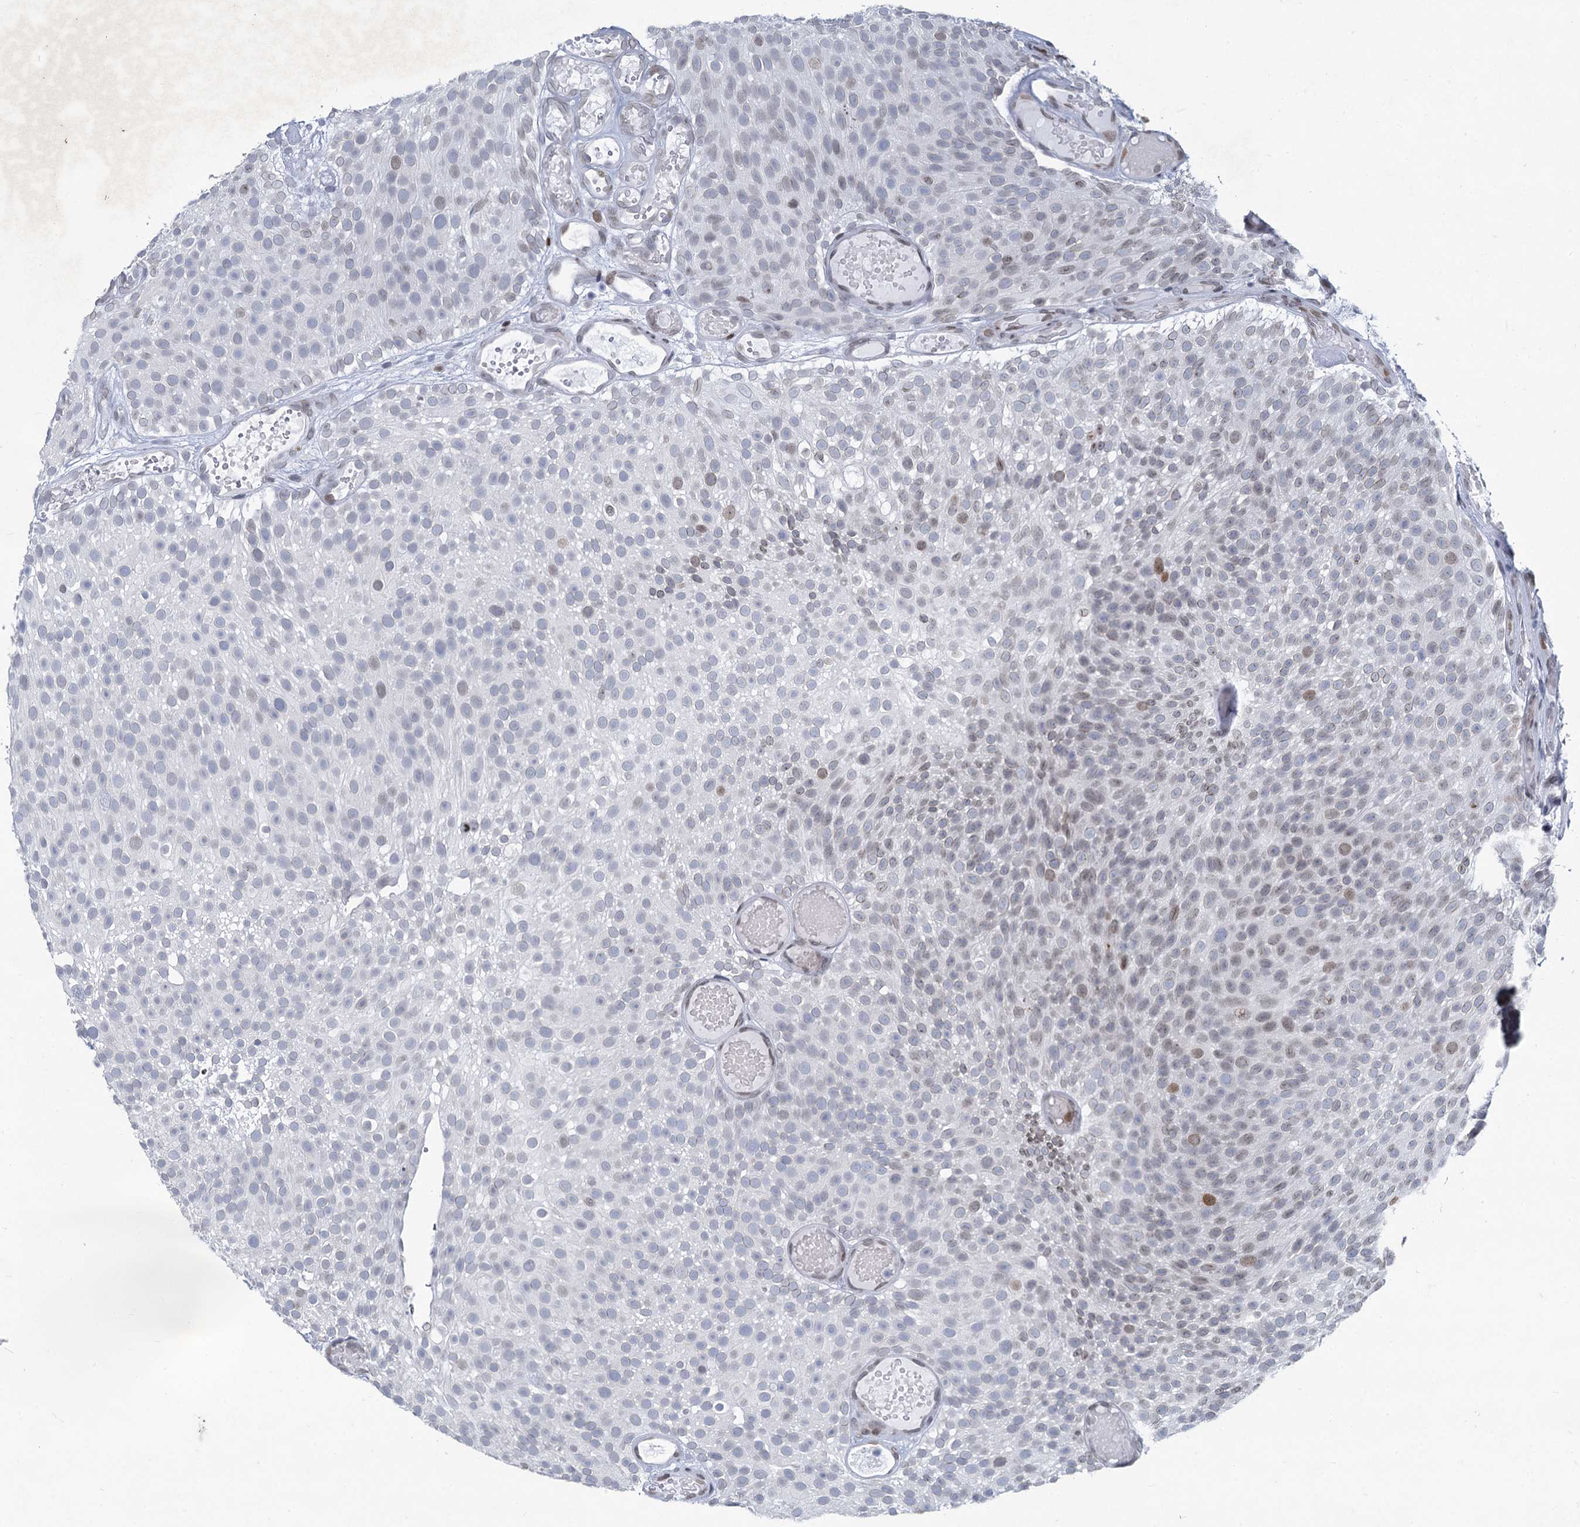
{"staining": {"intensity": "weak", "quantity": "25%-75%", "location": "nuclear"}, "tissue": "urothelial cancer", "cell_type": "Tumor cells", "image_type": "cancer", "snomed": [{"axis": "morphology", "description": "Urothelial carcinoma, Low grade"}, {"axis": "topography", "description": "Urinary bladder"}], "caption": "This histopathology image demonstrates IHC staining of low-grade urothelial carcinoma, with low weak nuclear positivity in about 25%-75% of tumor cells.", "gene": "PRSS35", "patient": {"sex": "male", "age": 78}}